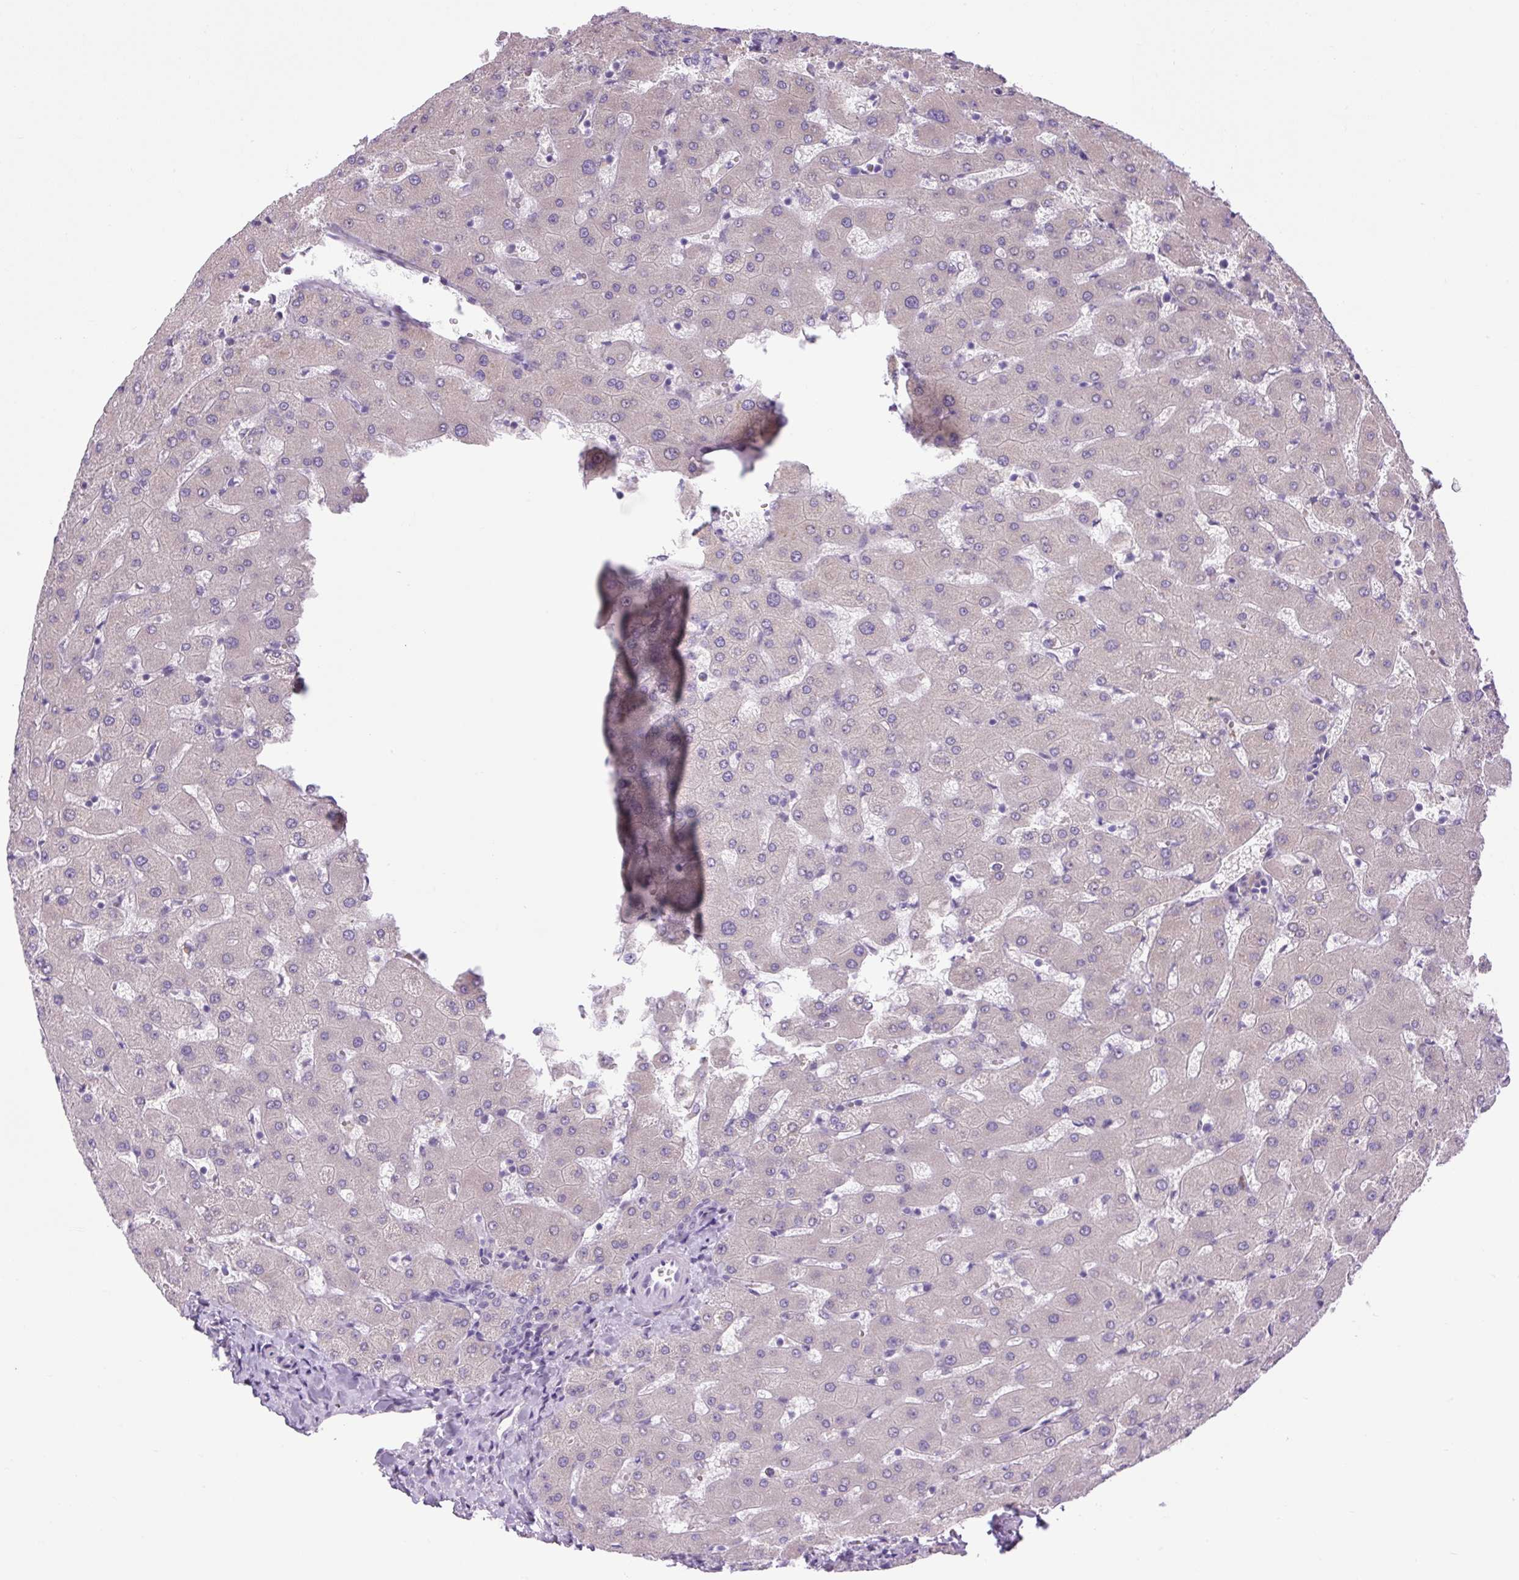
{"staining": {"intensity": "negative", "quantity": "none", "location": "none"}, "tissue": "liver", "cell_type": "Cholangiocytes", "image_type": "normal", "snomed": [{"axis": "morphology", "description": "Normal tissue, NOS"}, {"axis": "topography", "description": "Liver"}], "caption": "The immunohistochemistry photomicrograph has no significant positivity in cholangiocytes of liver.", "gene": "SCO2", "patient": {"sex": "female", "age": 63}}